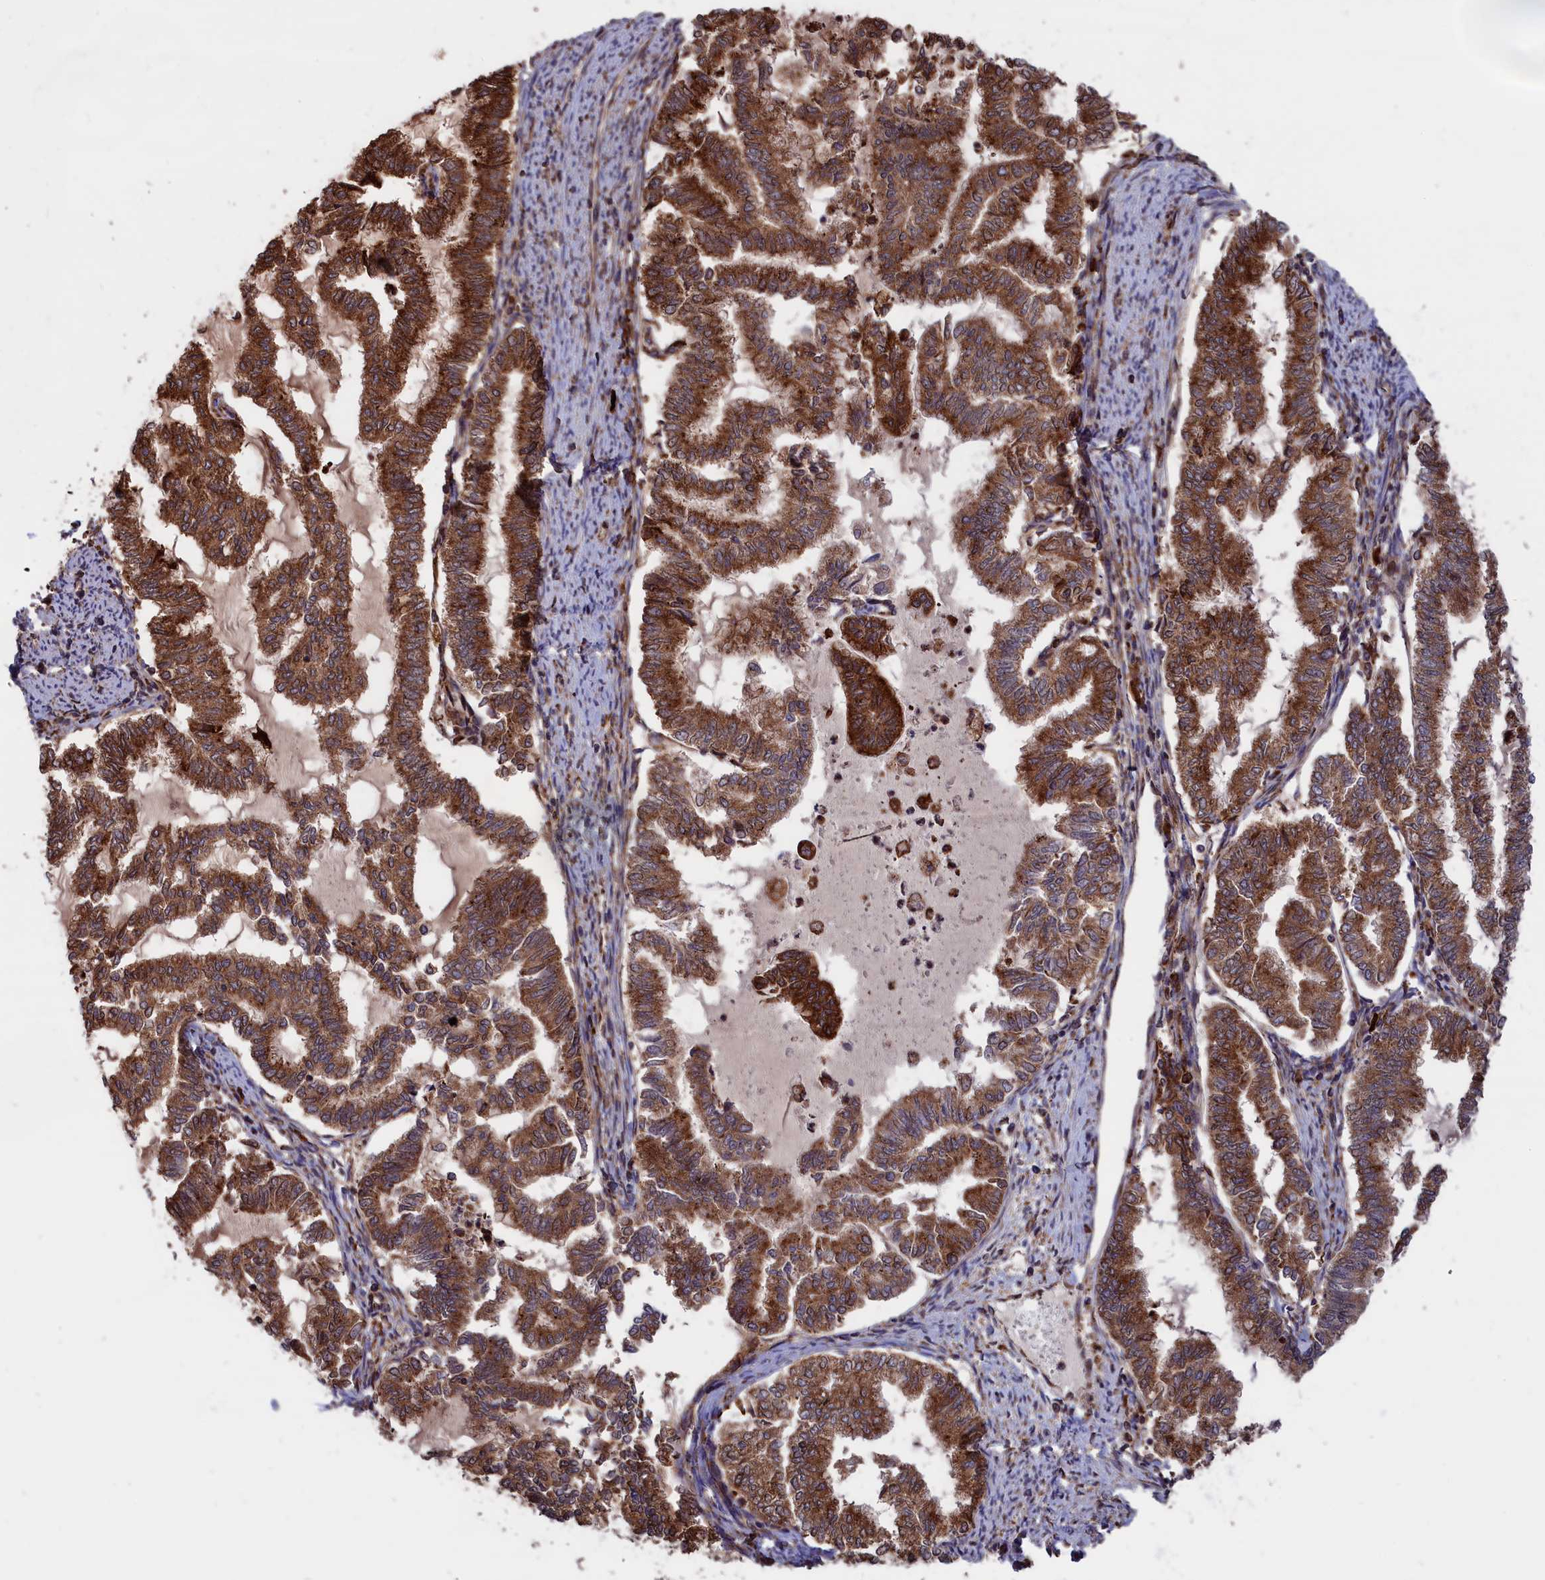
{"staining": {"intensity": "strong", "quantity": ">75%", "location": "cytoplasmic/membranous"}, "tissue": "endometrial cancer", "cell_type": "Tumor cells", "image_type": "cancer", "snomed": [{"axis": "morphology", "description": "Adenocarcinoma, NOS"}, {"axis": "topography", "description": "Endometrium"}], "caption": "A high amount of strong cytoplasmic/membranous staining is seen in approximately >75% of tumor cells in endometrial adenocarcinoma tissue. The staining was performed using DAB to visualize the protein expression in brown, while the nuclei were stained in blue with hematoxylin (Magnification: 20x).", "gene": "PLA2G4C", "patient": {"sex": "female", "age": 79}}